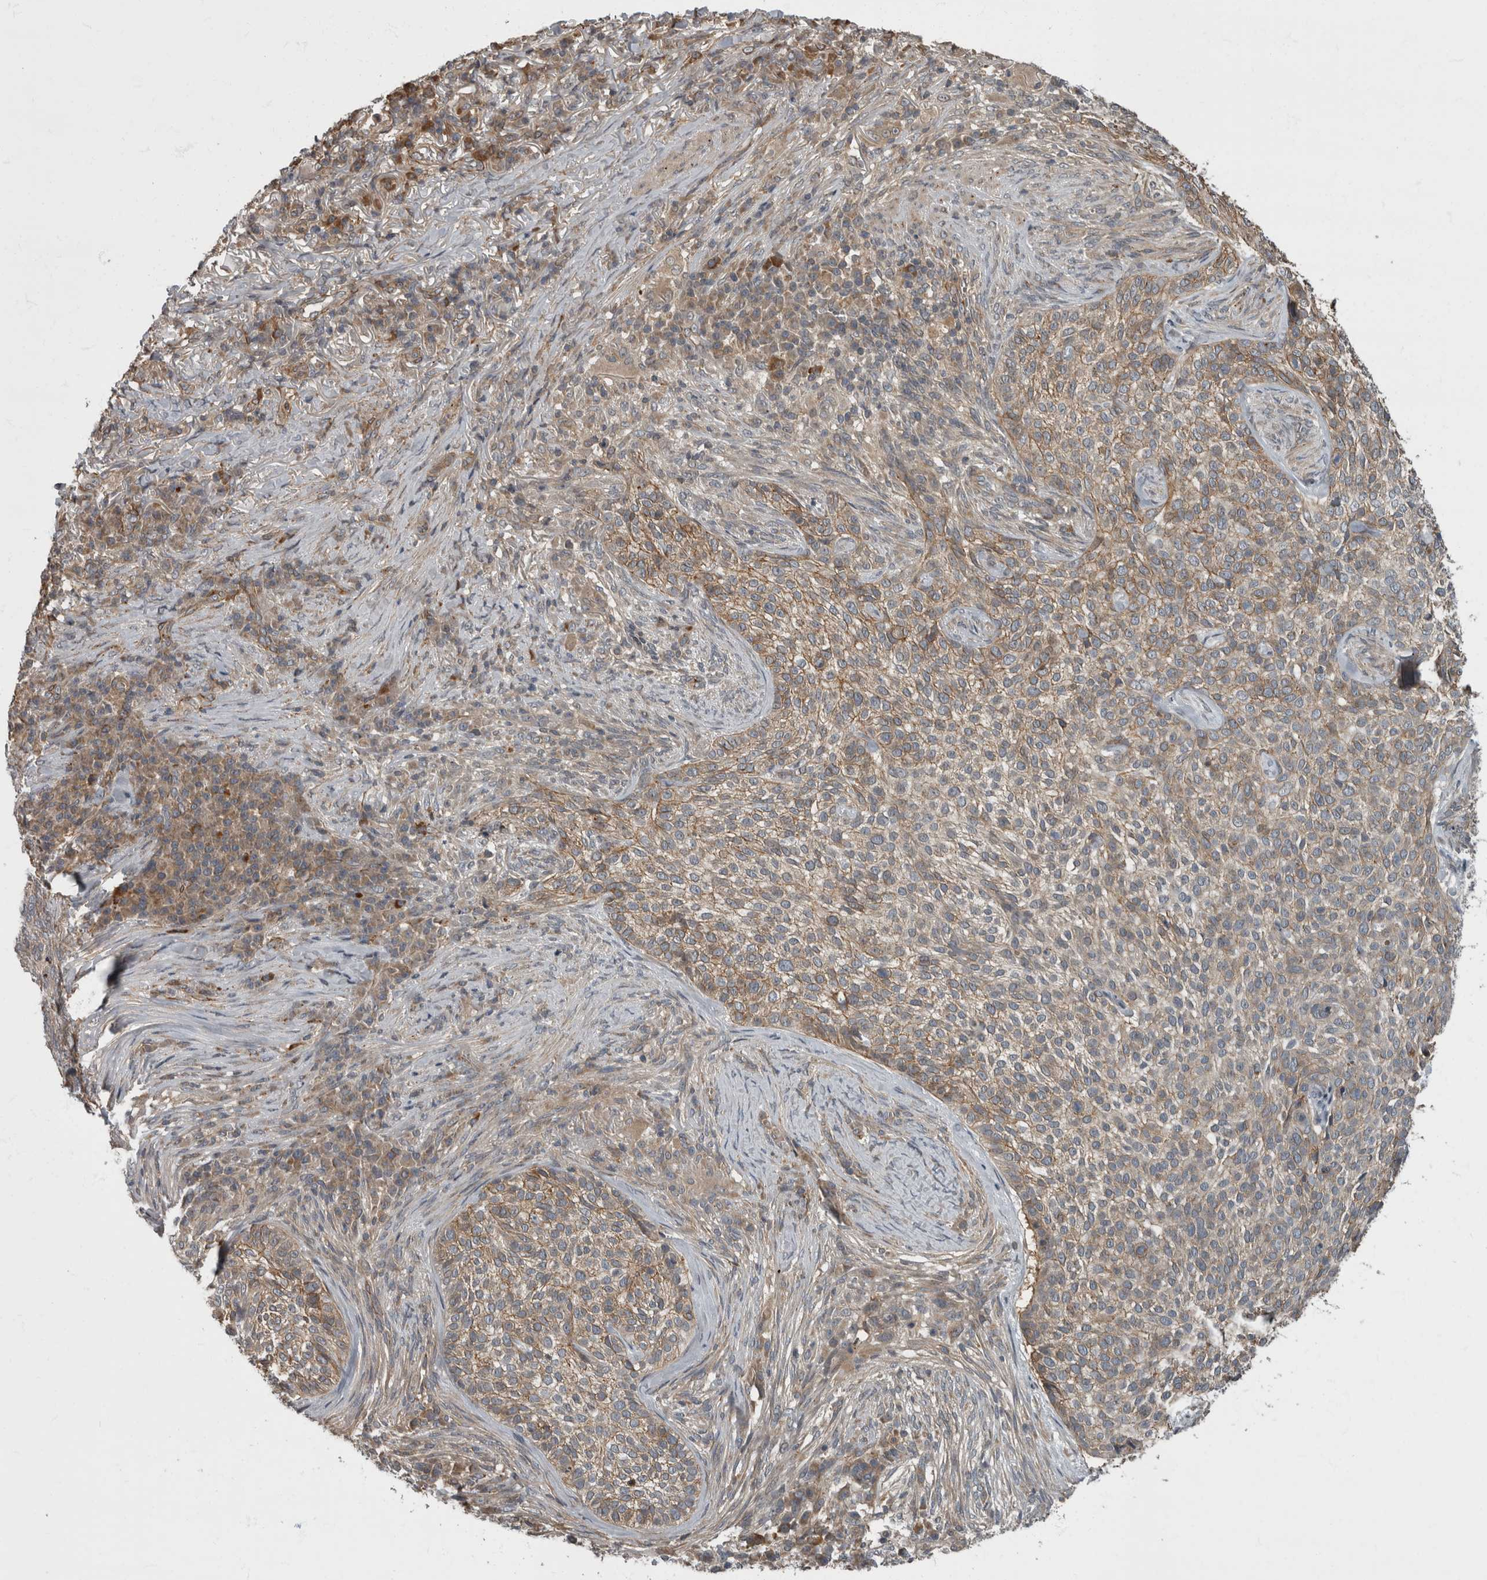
{"staining": {"intensity": "weak", "quantity": ">75%", "location": "cytoplasmic/membranous"}, "tissue": "skin cancer", "cell_type": "Tumor cells", "image_type": "cancer", "snomed": [{"axis": "morphology", "description": "Basal cell carcinoma"}, {"axis": "topography", "description": "Skin"}], "caption": "This image displays immunohistochemistry (IHC) staining of human skin cancer, with low weak cytoplasmic/membranous positivity in about >75% of tumor cells.", "gene": "VEGFD", "patient": {"sex": "female", "age": 64}}